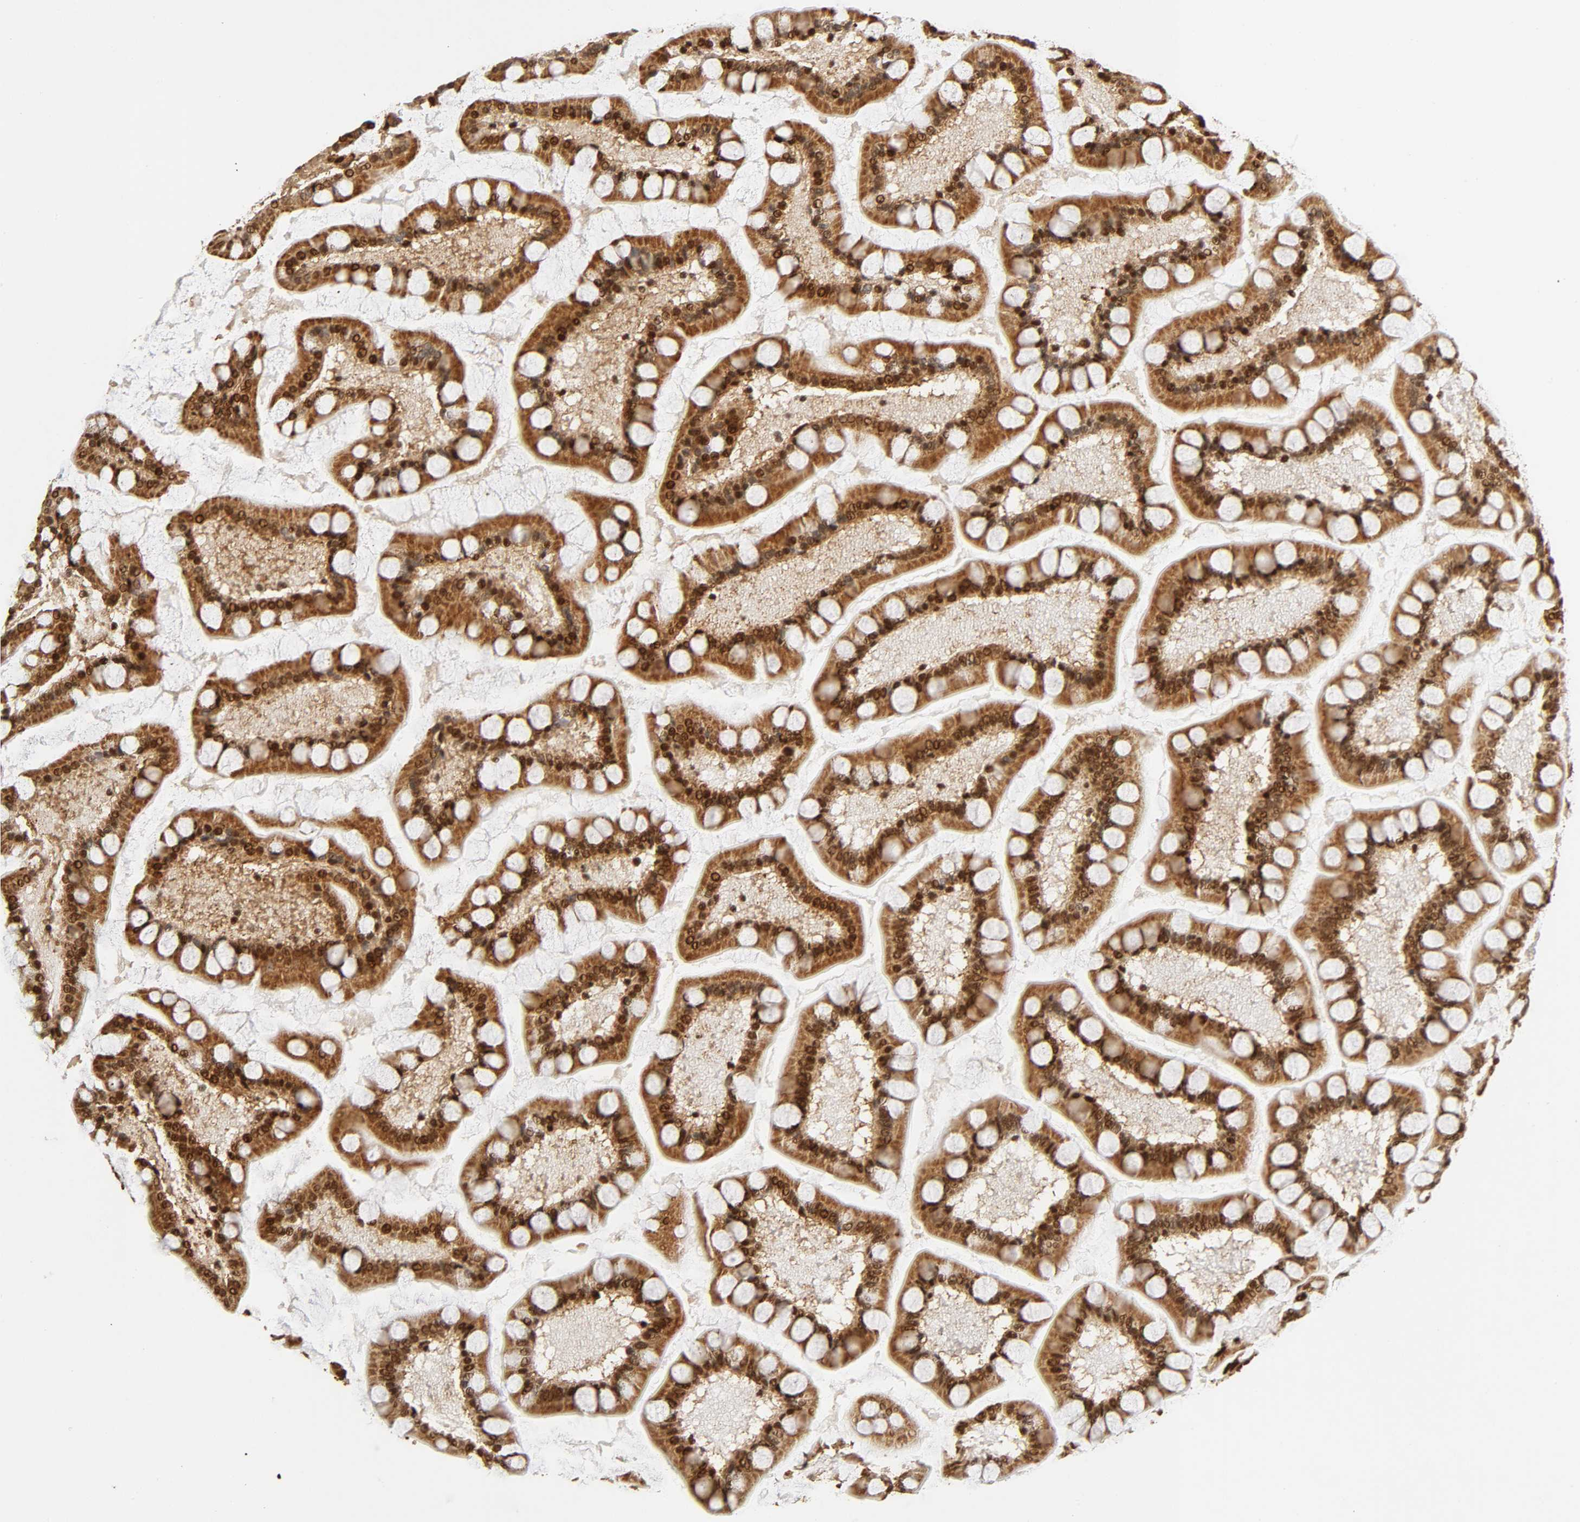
{"staining": {"intensity": "strong", "quantity": ">75%", "location": "cytoplasmic/membranous,nuclear"}, "tissue": "small intestine", "cell_type": "Glandular cells", "image_type": "normal", "snomed": [{"axis": "morphology", "description": "Normal tissue, NOS"}, {"axis": "topography", "description": "Small intestine"}], "caption": "Glandular cells show strong cytoplasmic/membranous,nuclear staining in approximately >75% of cells in unremarkable small intestine. Nuclei are stained in blue.", "gene": "RNF122", "patient": {"sex": "male", "age": 41}}